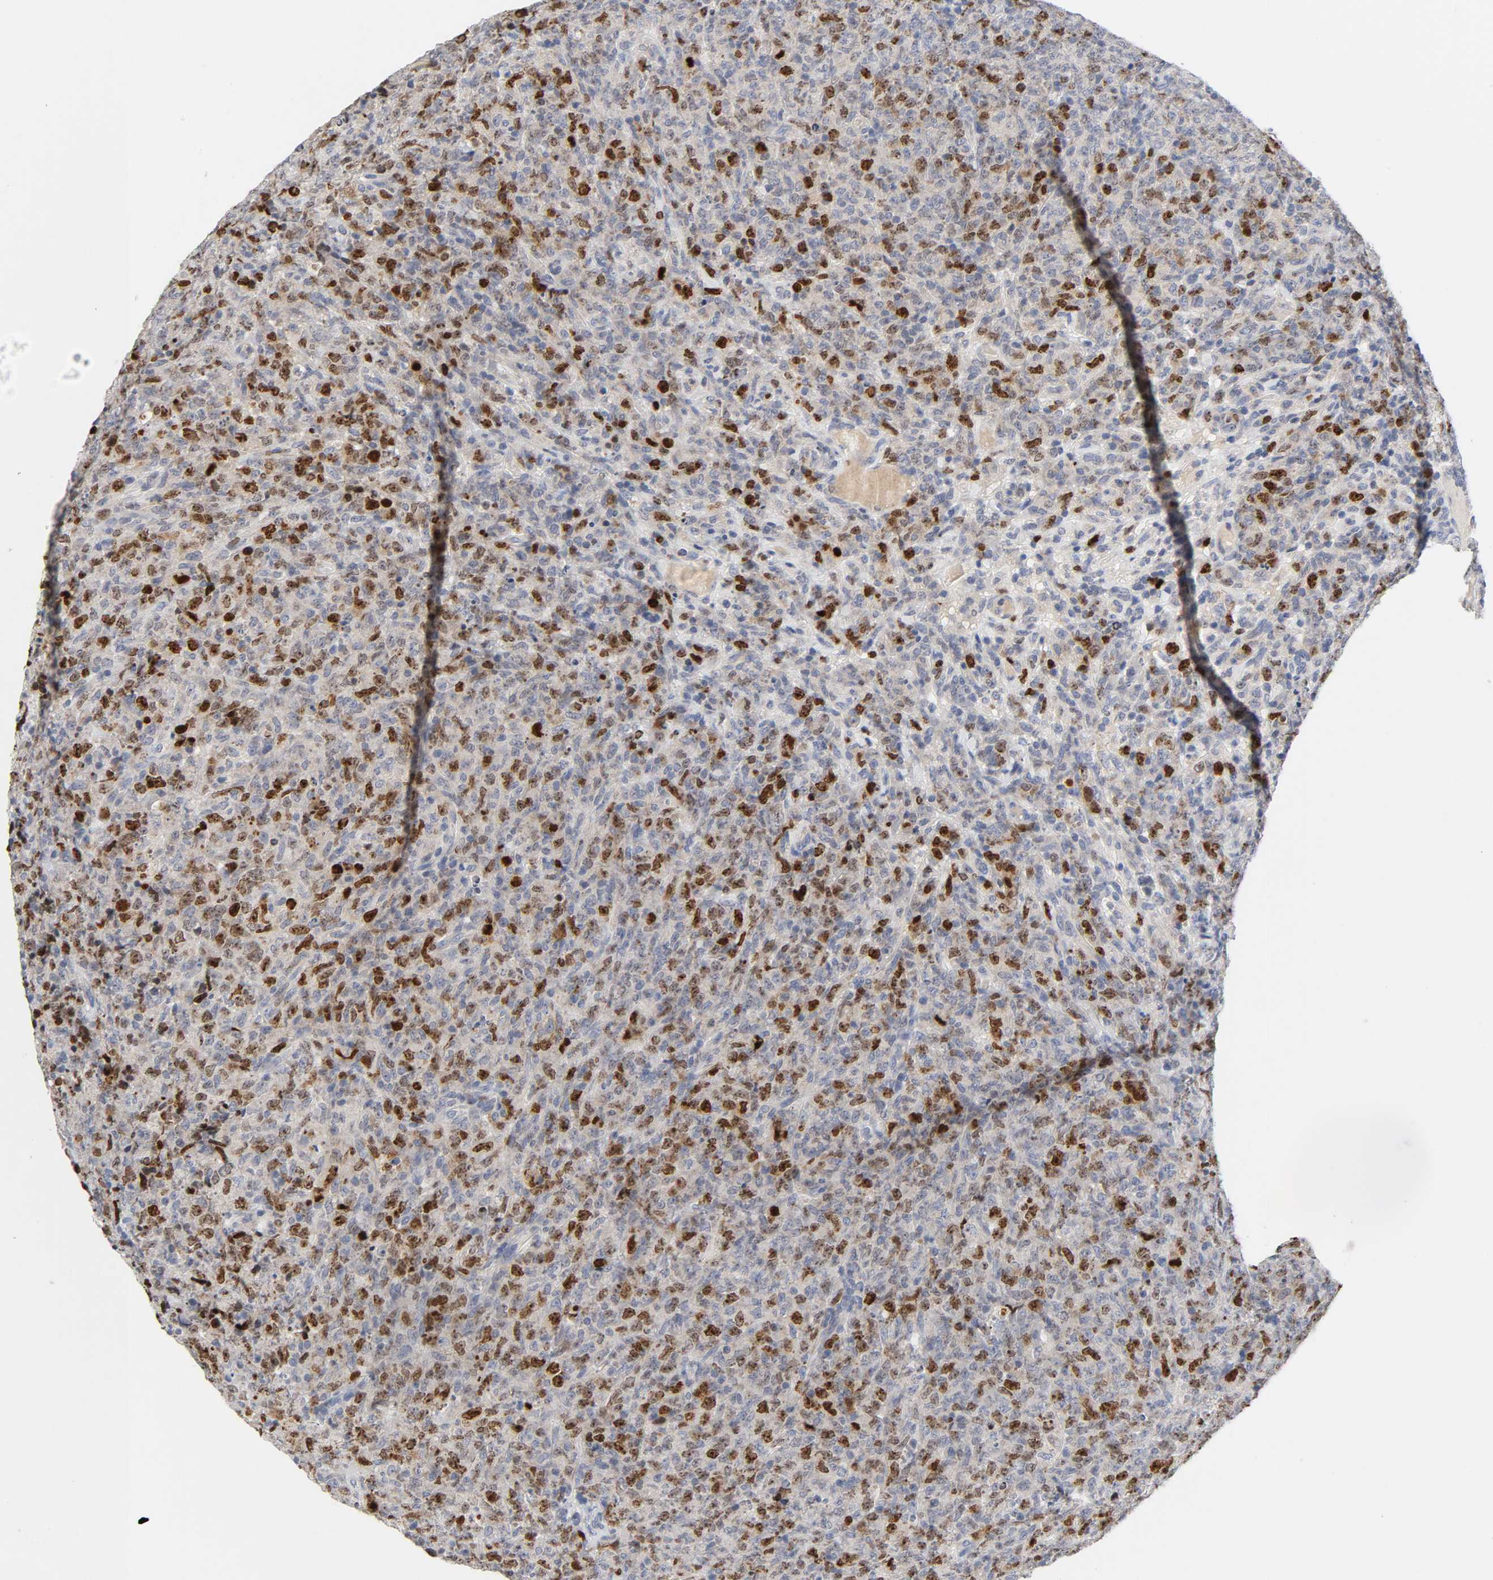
{"staining": {"intensity": "moderate", "quantity": "25%-75%", "location": "nuclear"}, "tissue": "lymphoma", "cell_type": "Tumor cells", "image_type": "cancer", "snomed": [{"axis": "morphology", "description": "Malignant lymphoma, non-Hodgkin's type, High grade"}, {"axis": "topography", "description": "Tonsil"}], "caption": "Immunohistochemical staining of malignant lymphoma, non-Hodgkin's type (high-grade) reveals medium levels of moderate nuclear protein staining in approximately 25%-75% of tumor cells.", "gene": "BIRC5", "patient": {"sex": "female", "age": 36}}